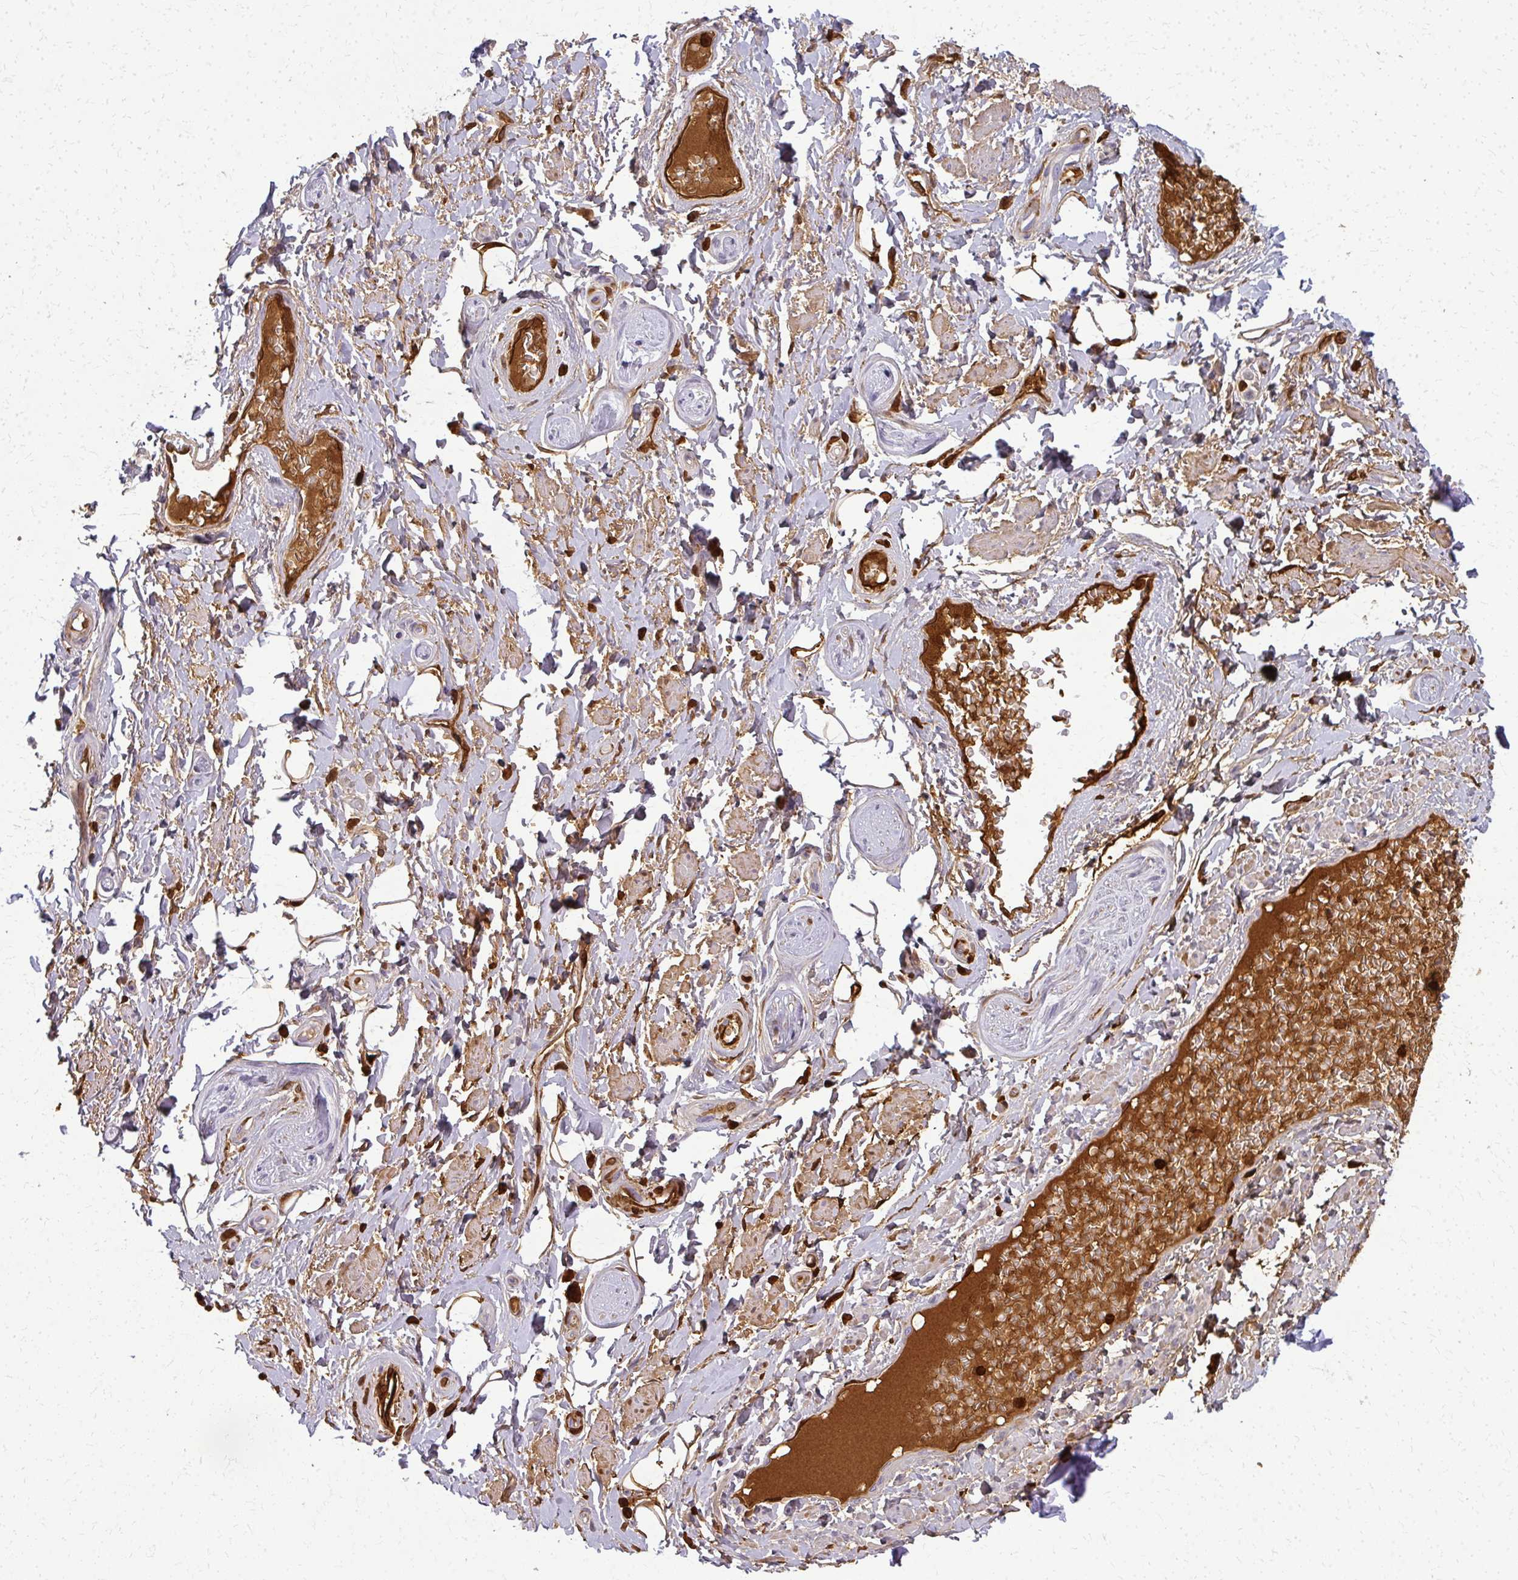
{"staining": {"intensity": "strong", "quantity": "<25%", "location": "cytoplasmic/membranous"}, "tissue": "adipose tissue", "cell_type": "Adipocytes", "image_type": "normal", "snomed": [{"axis": "morphology", "description": "Normal tissue, NOS"}, {"axis": "topography", "description": "Peripheral nerve tissue"}], "caption": "The immunohistochemical stain highlights strong cytoplasmic/membranous expression in adipocytes of normal adipose tissue.", "gene": "CA3", "patient": {"sex": "male", "age": 51}}